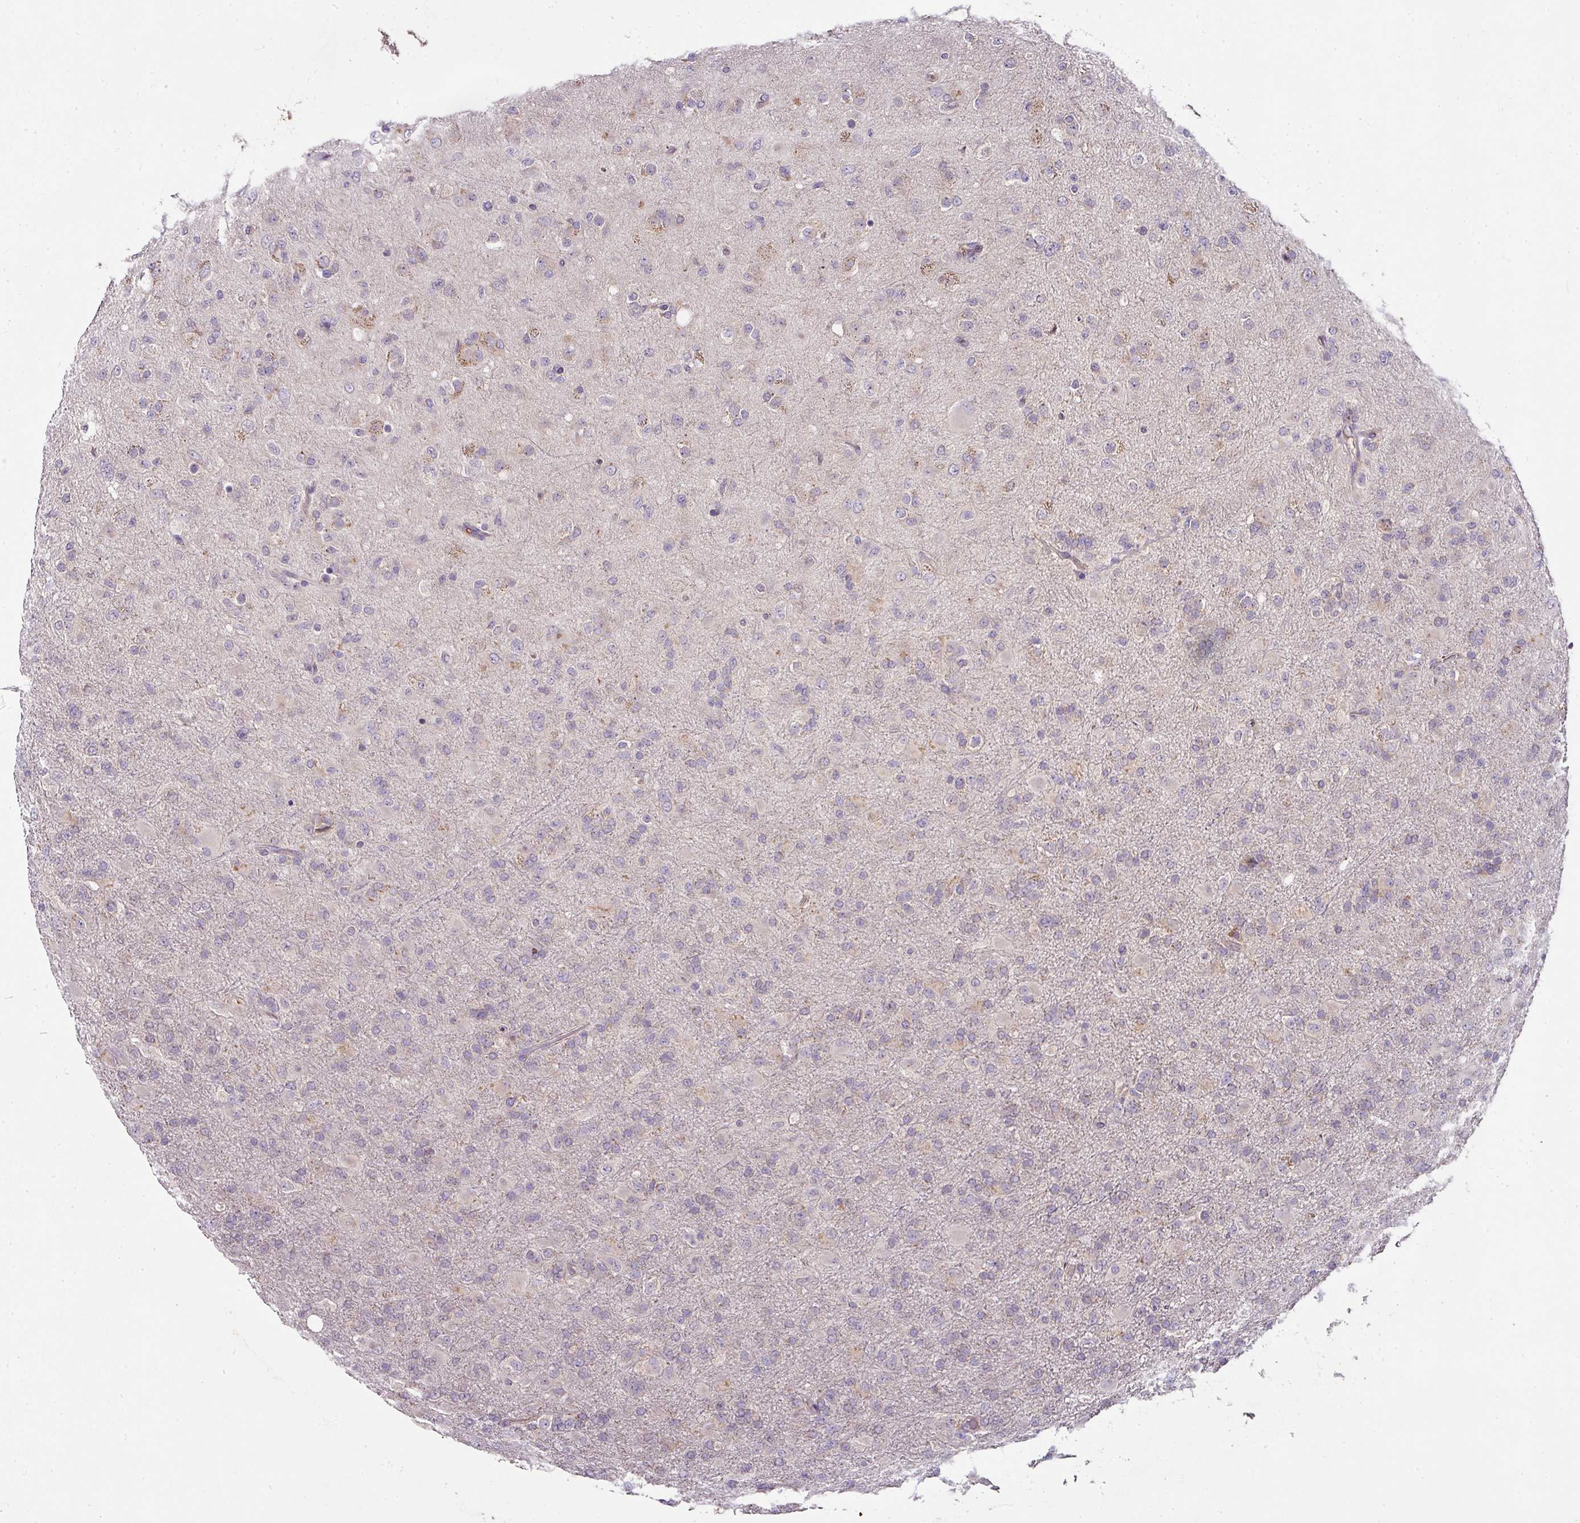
{"staining": {"intensity": "moderate", "quantity": "<25%", "location": "cytoplasmic/membranous"}, "tissue": "glioma", "cell_type": "Tumor cells", "image_type": "cancer", "snomed": [{"axis": "morphology", "description": "Glioma, malignant, Low grade"}, {"axis": "topography", "description": "Brain"}], "caption": "Protein staining of low-grade glioma (malignant) tissue reveals moderate cytoplasmic/membranous positivity in approximately <25% of tumor cells.", "gene": "SKIC2", "patient": {"sex": "male", "age": 65}}